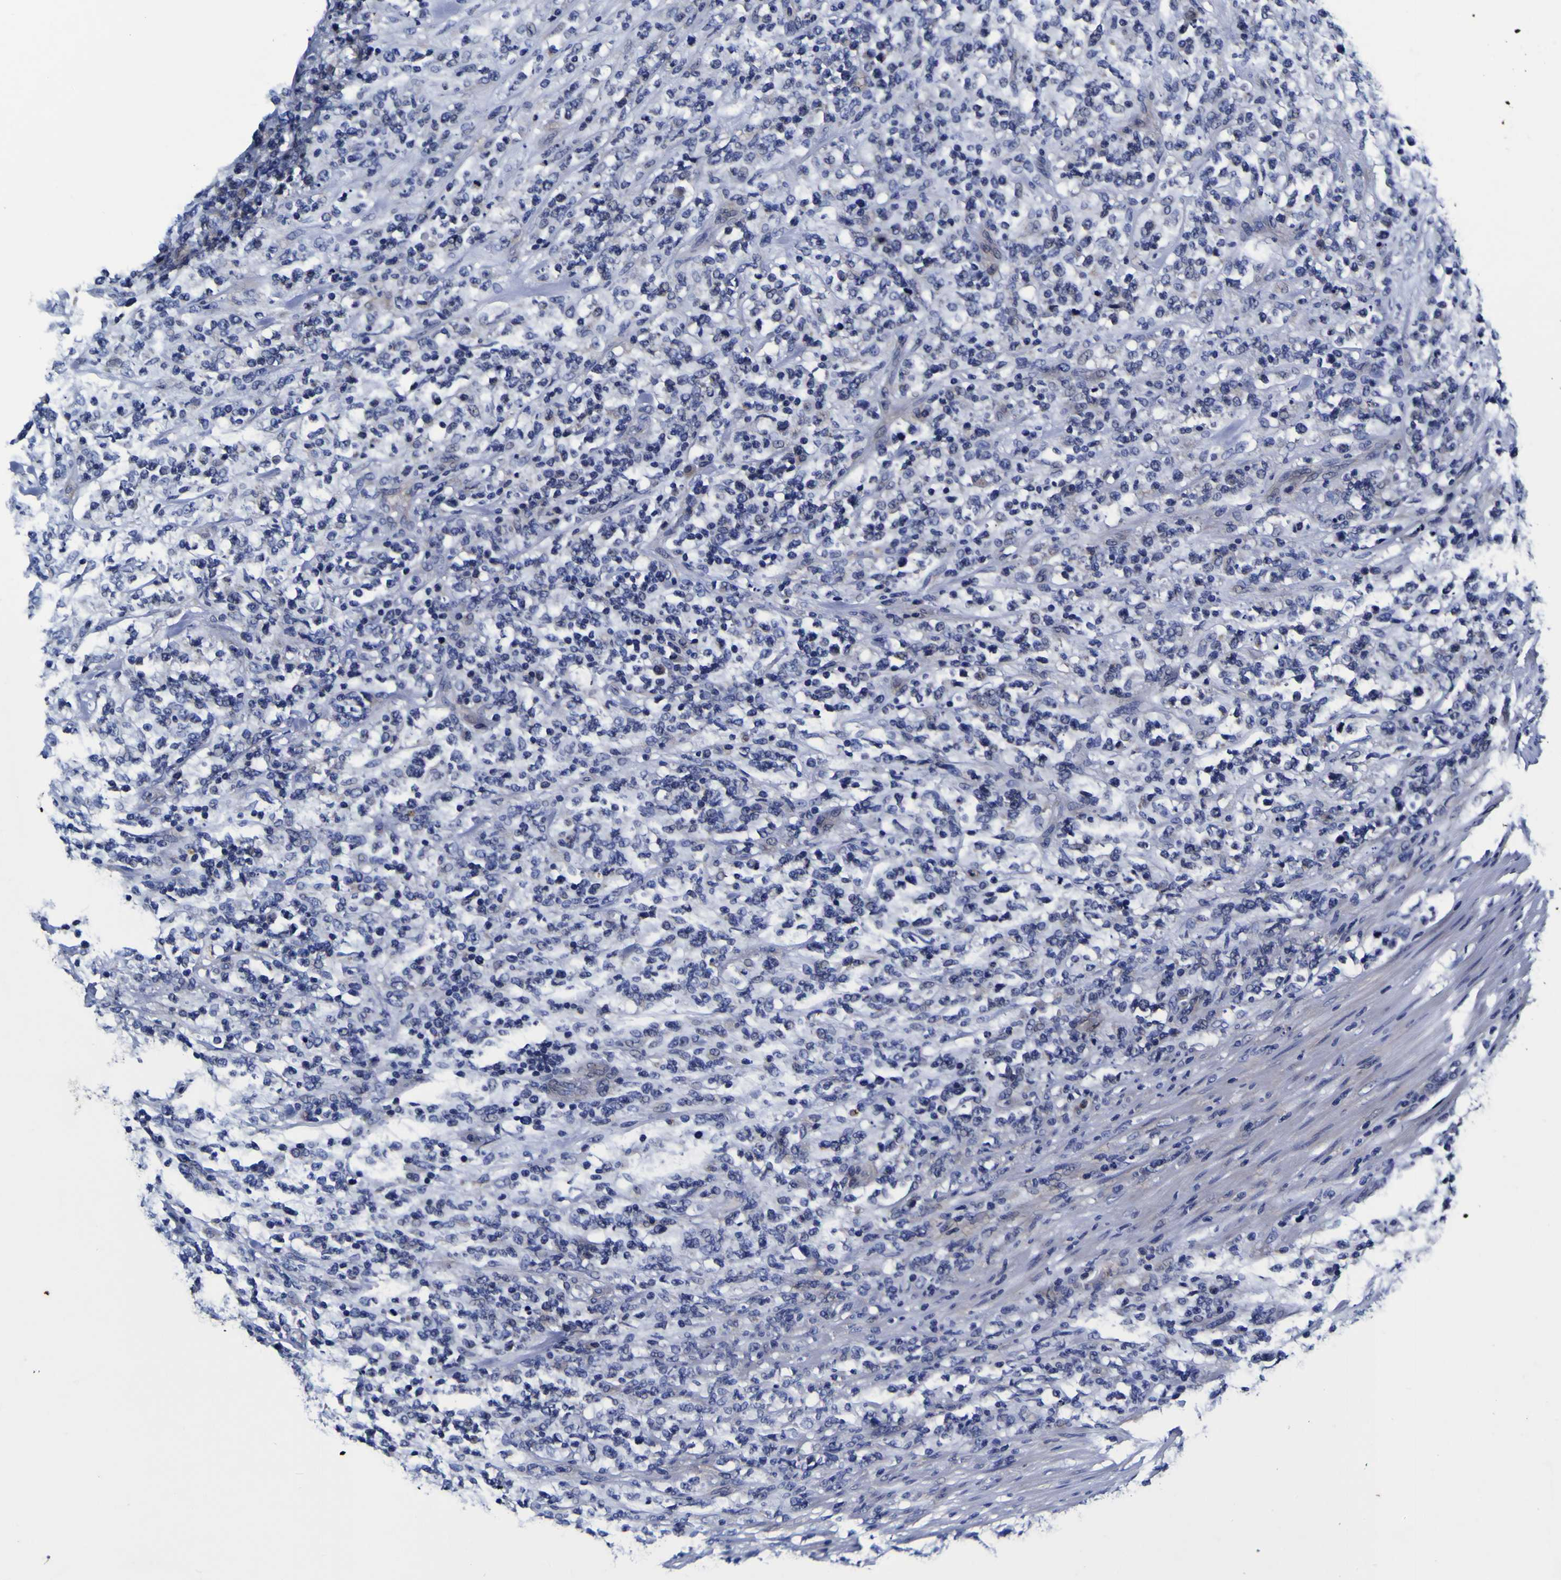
{"staining": {"intensity": "negative", "quantity": "none", "location": "none"}, "tissue": "lymphoma", "cell_type": "Tumor cells", "image_type": "cancer", "snomed": [{"axis": "morphology", "description": "Malignant lymphoma, non-Hodgkin's type, High grade"}, {"axis": "topography", "description": "Soft tissue"}], "caption": "A high-resolution photomicrograph shows immunohistochemistry staining of high-grade malignant lymphoma, non-Hodgkin's type, which reveals no significant expression in tumor cells. (Brightfield microscopy of DAB (3,3'-diaminobenzidine) immunohistochemistry (IHC) at high magnification).", "gene": "PANK4", "patient": {"sex": "male", "age": 18}}